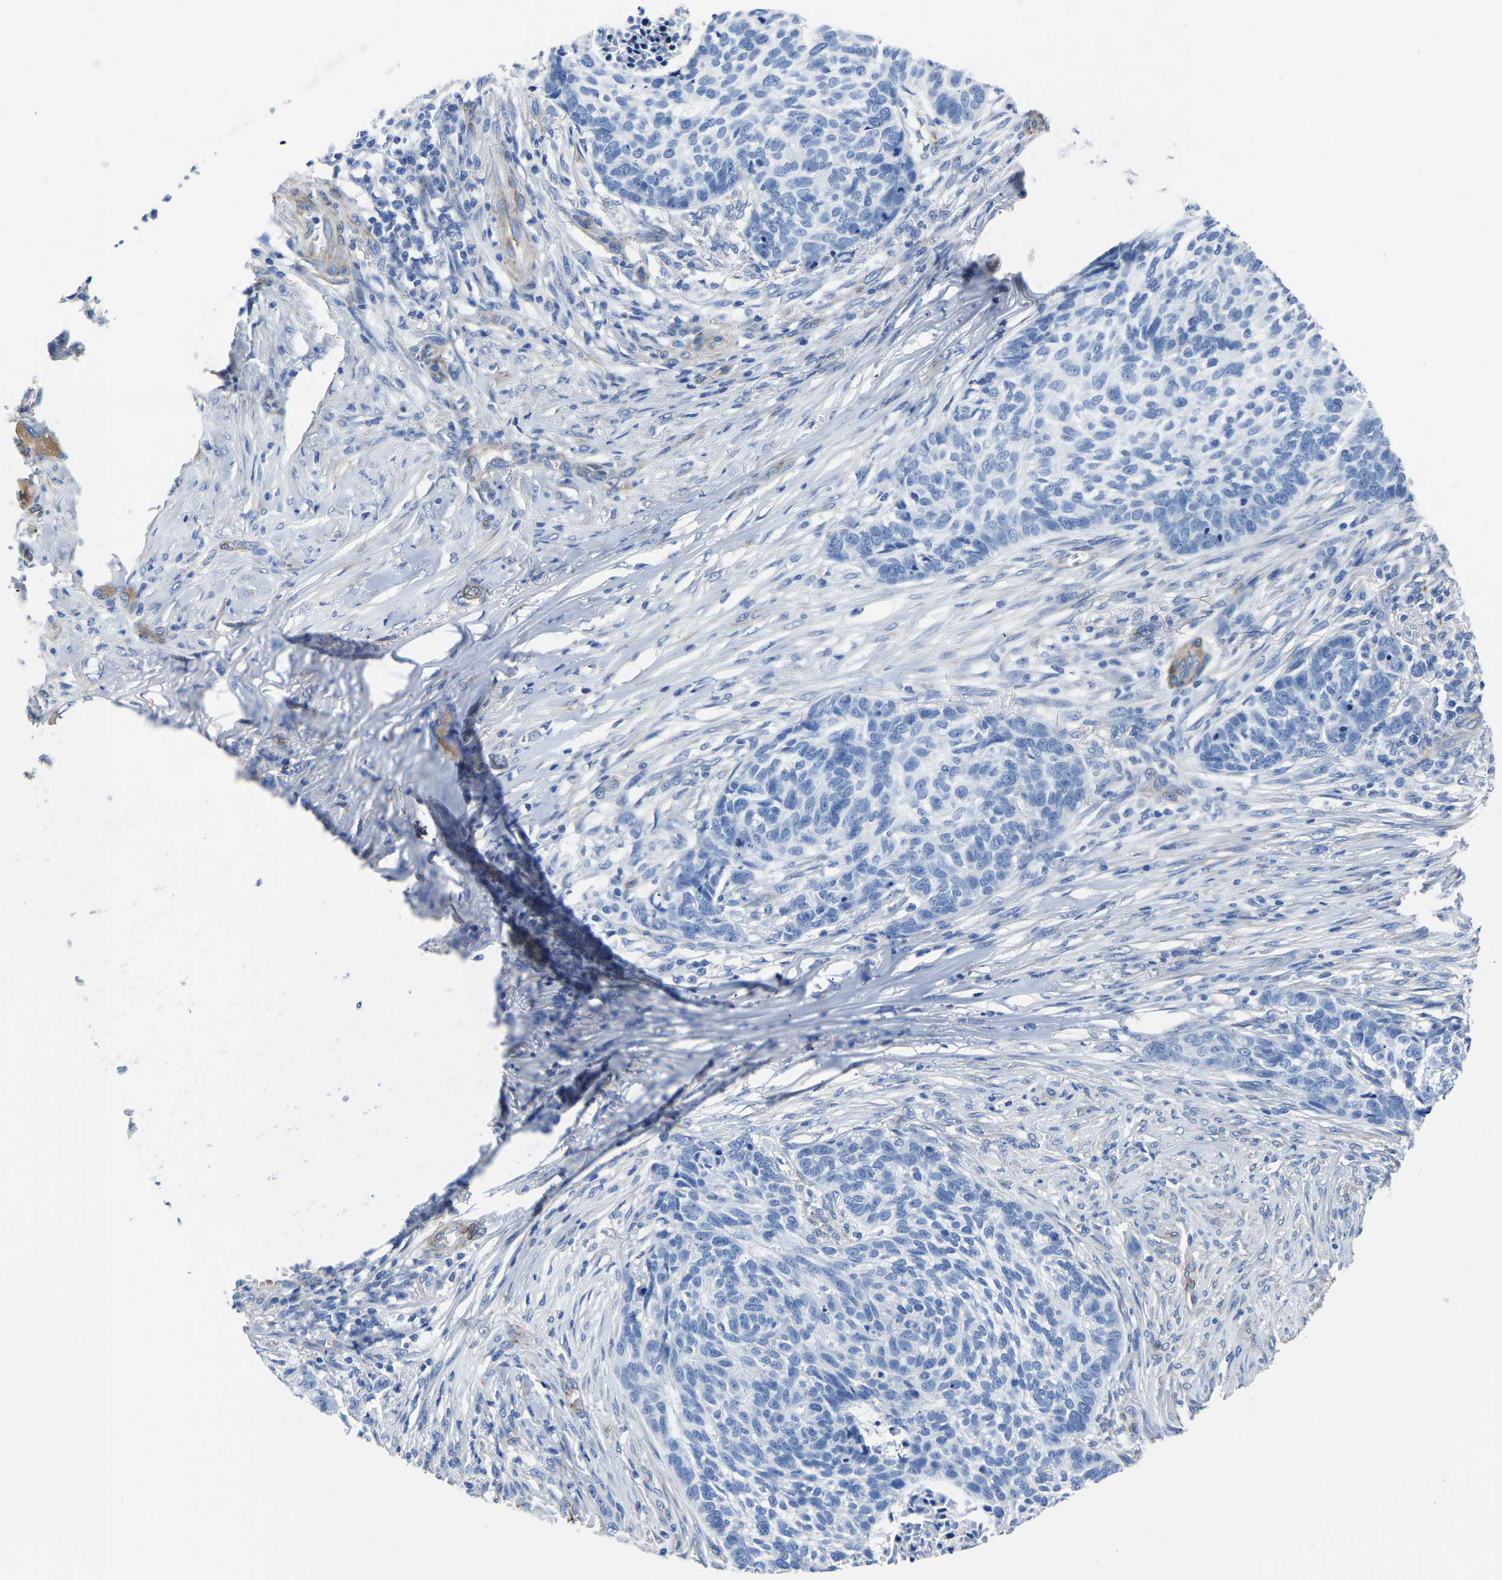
{"staining": {"intensity": "negative", "quantity": "none", "location": "none"}, "tissue": "skin cancer", "cell_type": "Tumor cells", "image_type": "cancer", "snomed": [{"axis": "morphology", "description": "Basal cell carcinoma"}, {"axis": "topography", "description": "Skin"}], "caption": "Basal cell carcinoma (skin) stained for a protein using immunohistochemistry (IHC) shows no staining tumor cells.", "gene": "SLC45A3", "patient": {"sex": "male", "age": 85}}